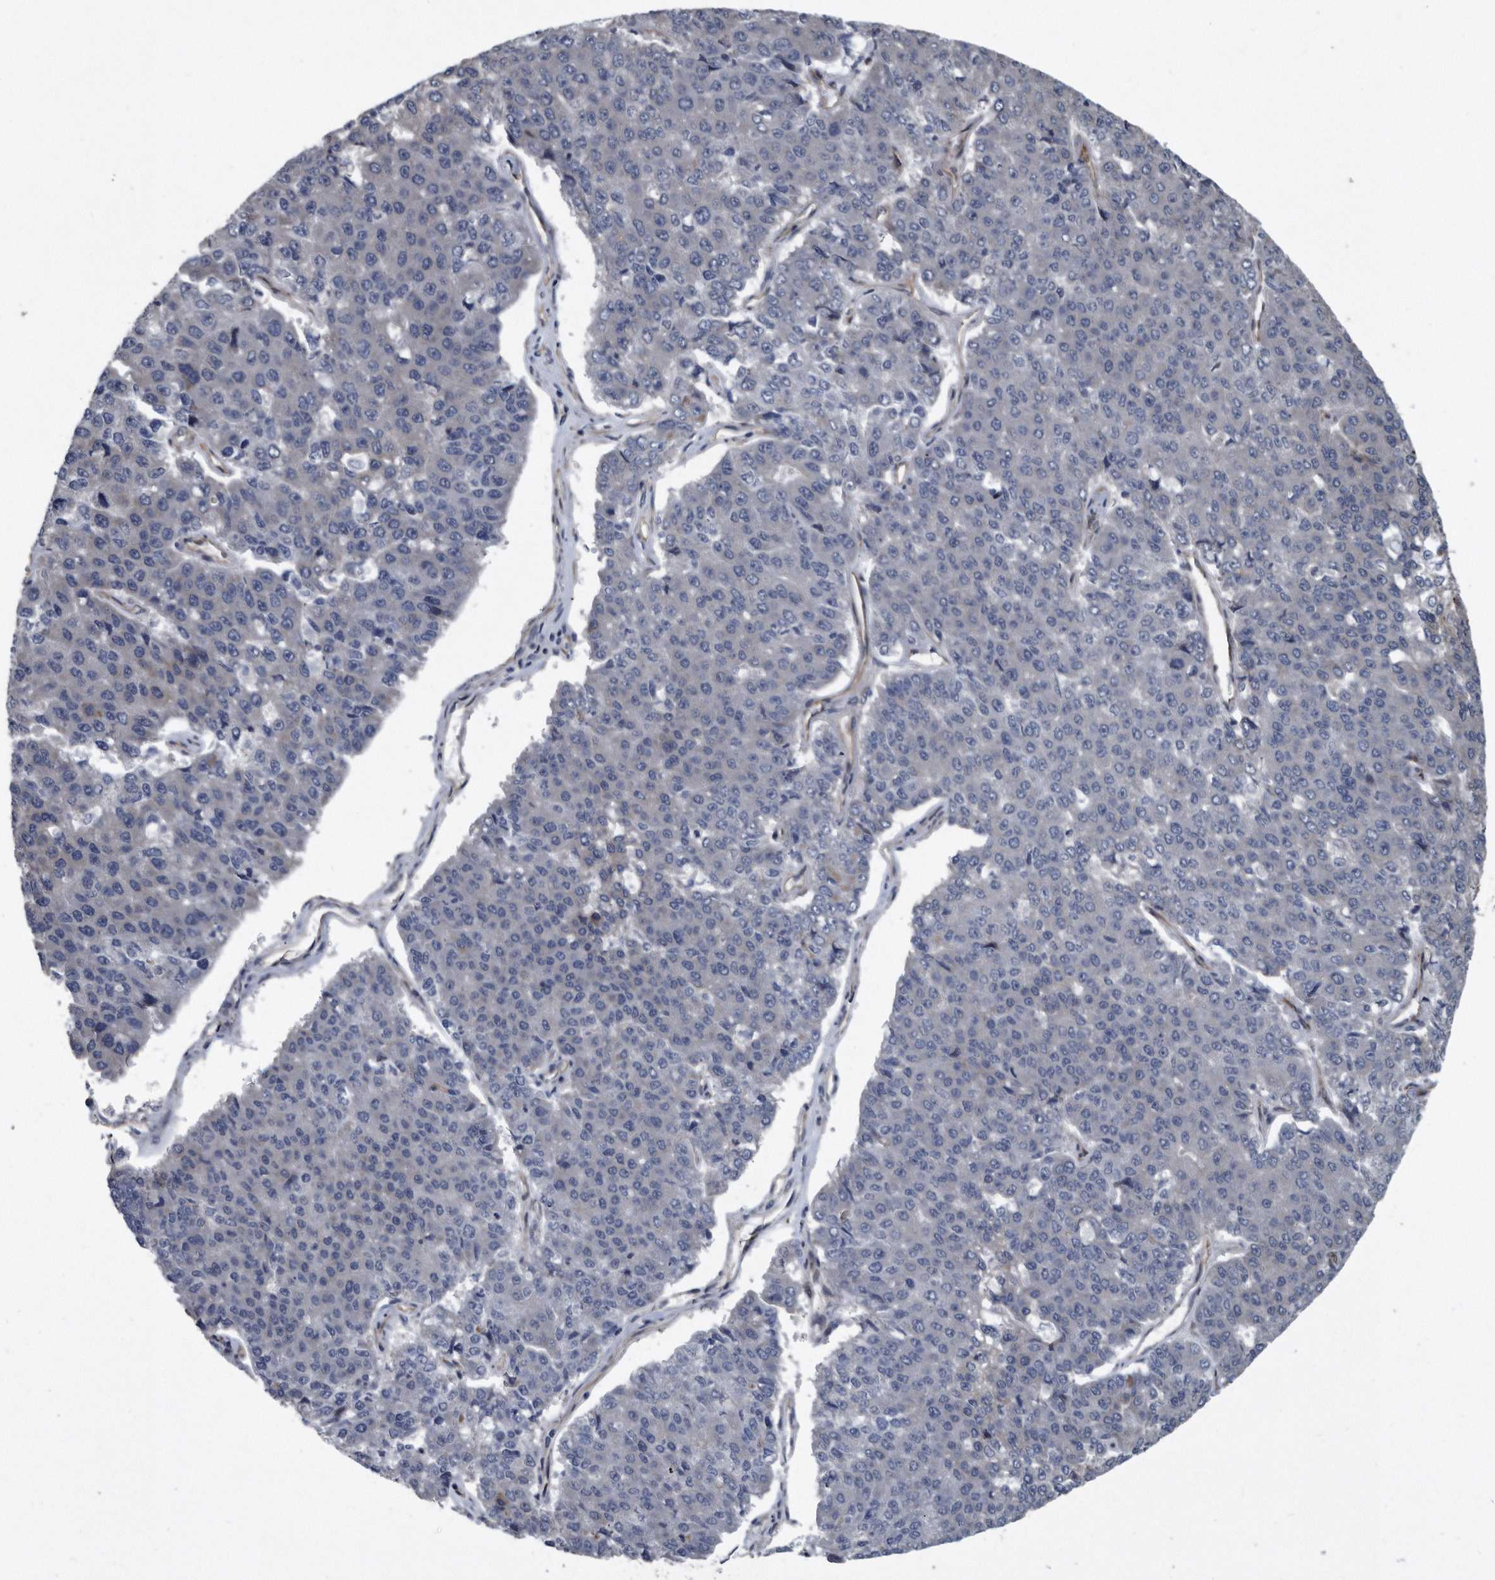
{"staining": {"intensity": "negative", "quantity": "none", "location": "none"}, "tissue": "pancreatic cancer", "cell_type": "Tumor cells", "image_type": "cancer", "snomed": [{"axis": "morphology", "description": "Adenocarcinoma, NOS"}, {"axis": "topography", "description": "Pancreas"}], "caption": "Human pancreatic cancer (adenocarcinoma) stained for a protein using immunohistochemistry (IHC) displays no staining in tumor cells.", "gene": "ARMCX1", "patient": {"sex": "male", "age": 50}}